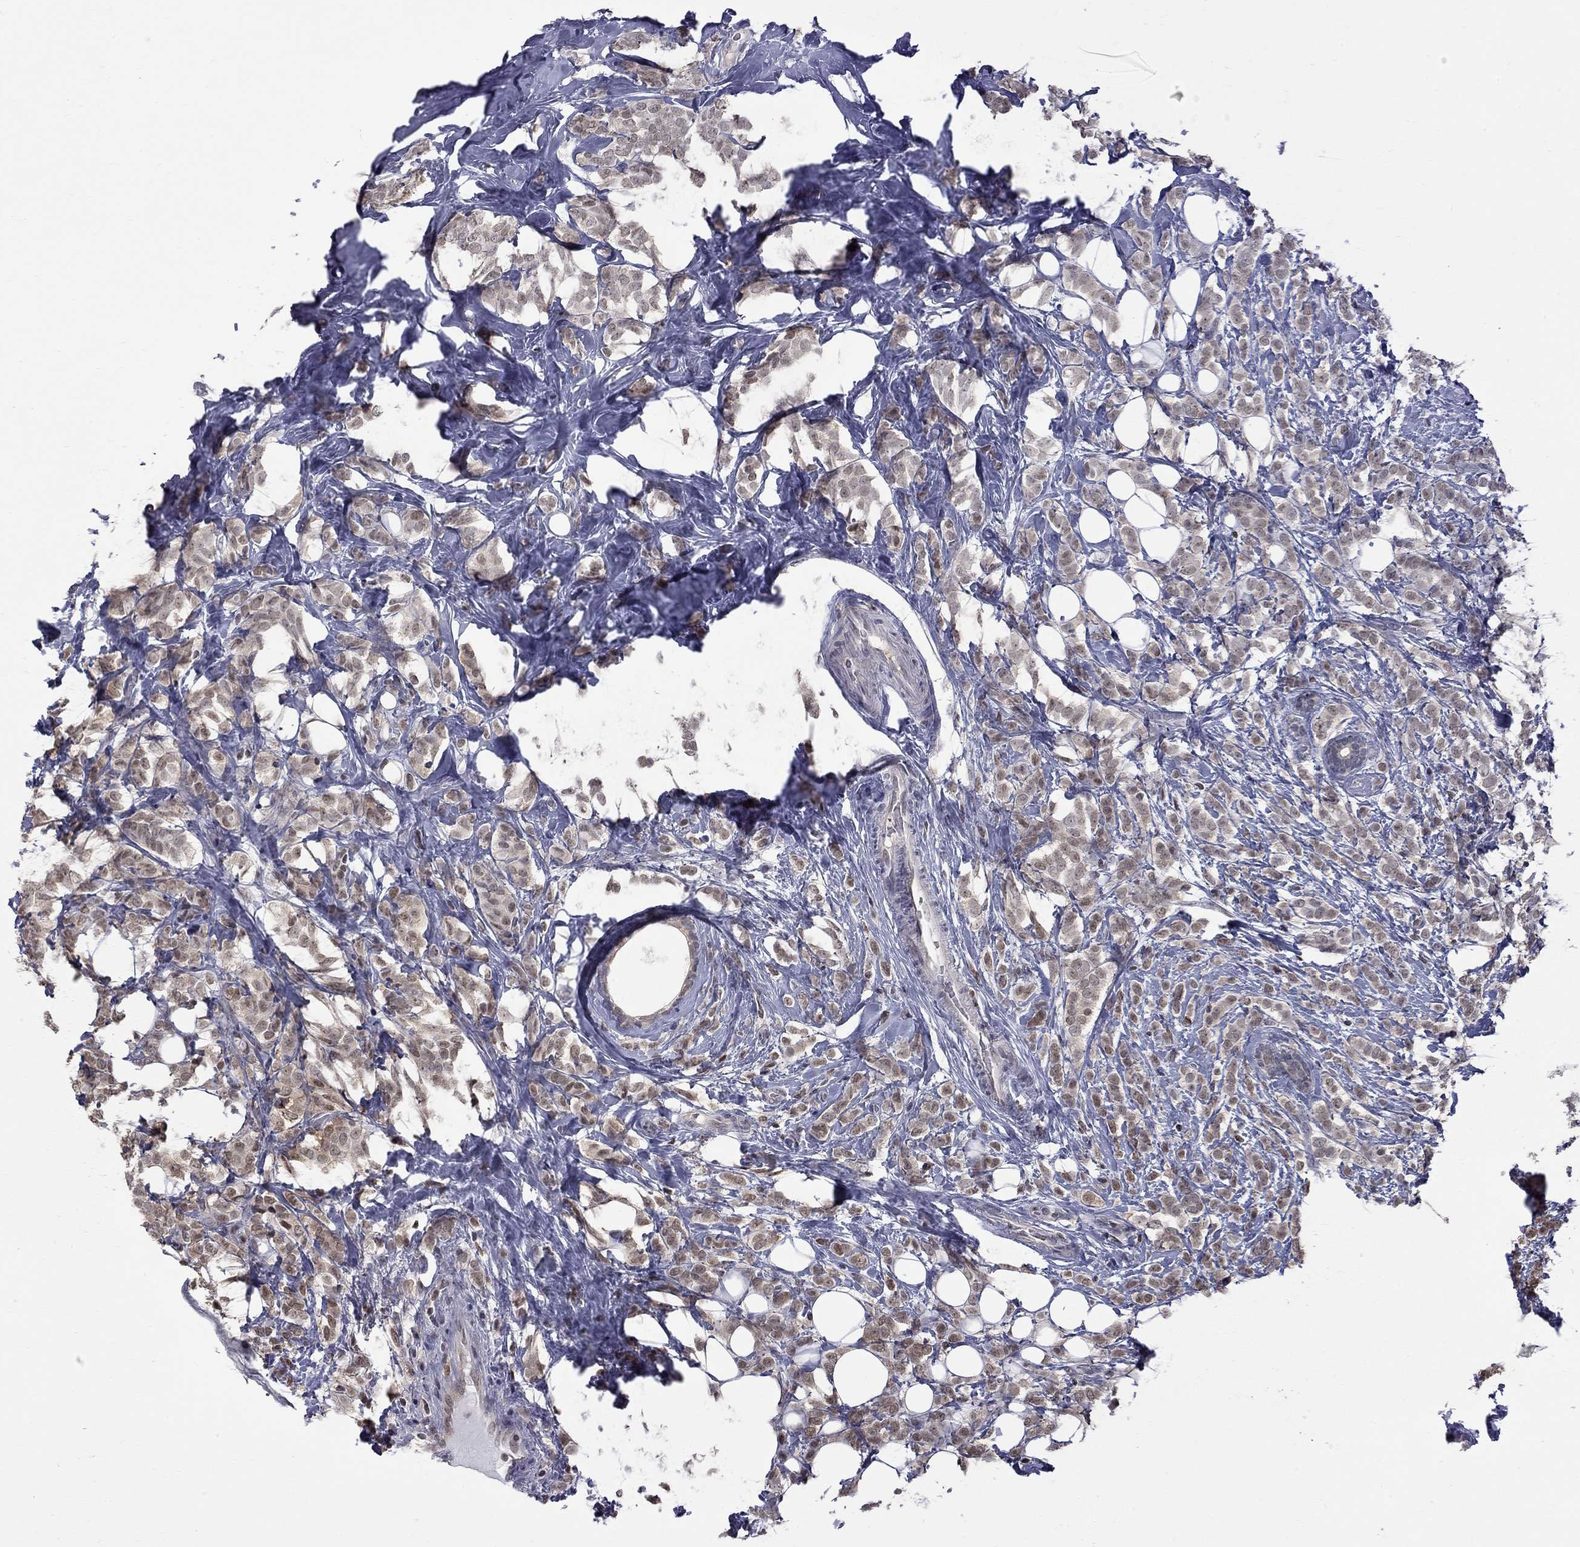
{"staining": {"intensity": "weak", "quantity": "25%-75%", "location": "cytoplasmic/membranous,nuclear"}, "tissue": "breast cancer", "cell_type": "Tumor cells", "image_type": "cancer", "snomed": [{"axis": "morphology", "description": "Lobular carcinoma"}, {"axis": "topography", "description": "Breast"}], "caption": "Protein analysis of breast cancer (lobular carcinoma) tissue exhibits weak cytoplasmic/membranous and nuclear expression in about 25%-75% of tumor cells. (Stains: DAB (3,3'-diaminobenzidine) in brown, nuclei in blue, Microscopy: brightfield microscopy at high magnification).", "gene": "RFWD3", "patient": {"sex": "female", "age": 49}}